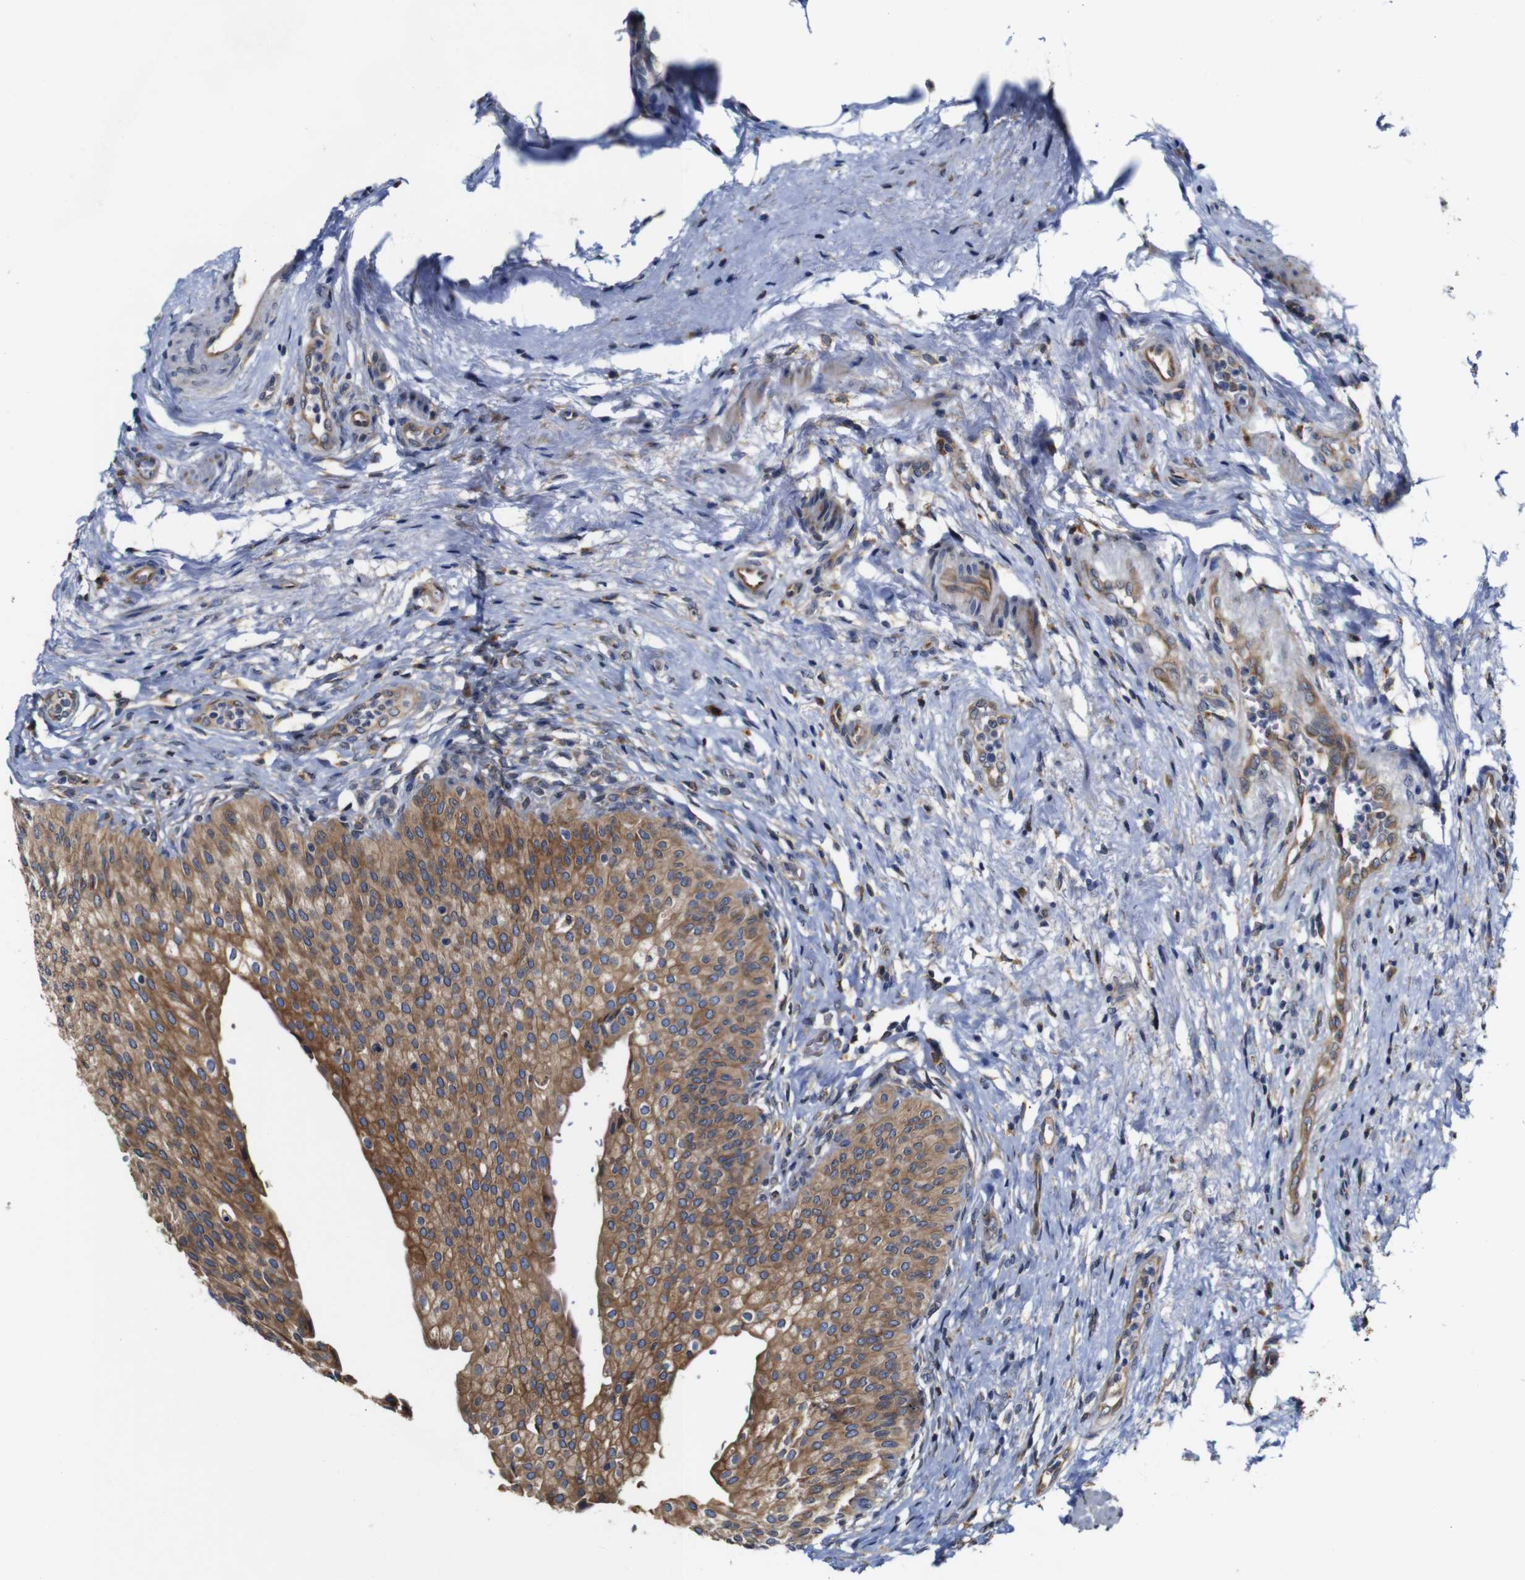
{"staining": {"intensity": "strong", "quantity": ">75%", "location": "cytoplasmic/membranous"}, "tissue": "urinary bladder", "cell_type": "Urothelial cells", "image_type": "normal", "snomed": [{"axis": "morphology", "description": "Normal tissue, NOS"}, {"axis": "topography", "description": "Urinary bladder"}], "caption": "IHC (DAB (3,3'-diaminobenzidine)) staining of benign urinary bladder reveals strong cytoplasmic/membranous protein expression in about >75% of urothelial cells.", "gene": "CLCC1", "patient": {"sex": "male", "age": 46}}